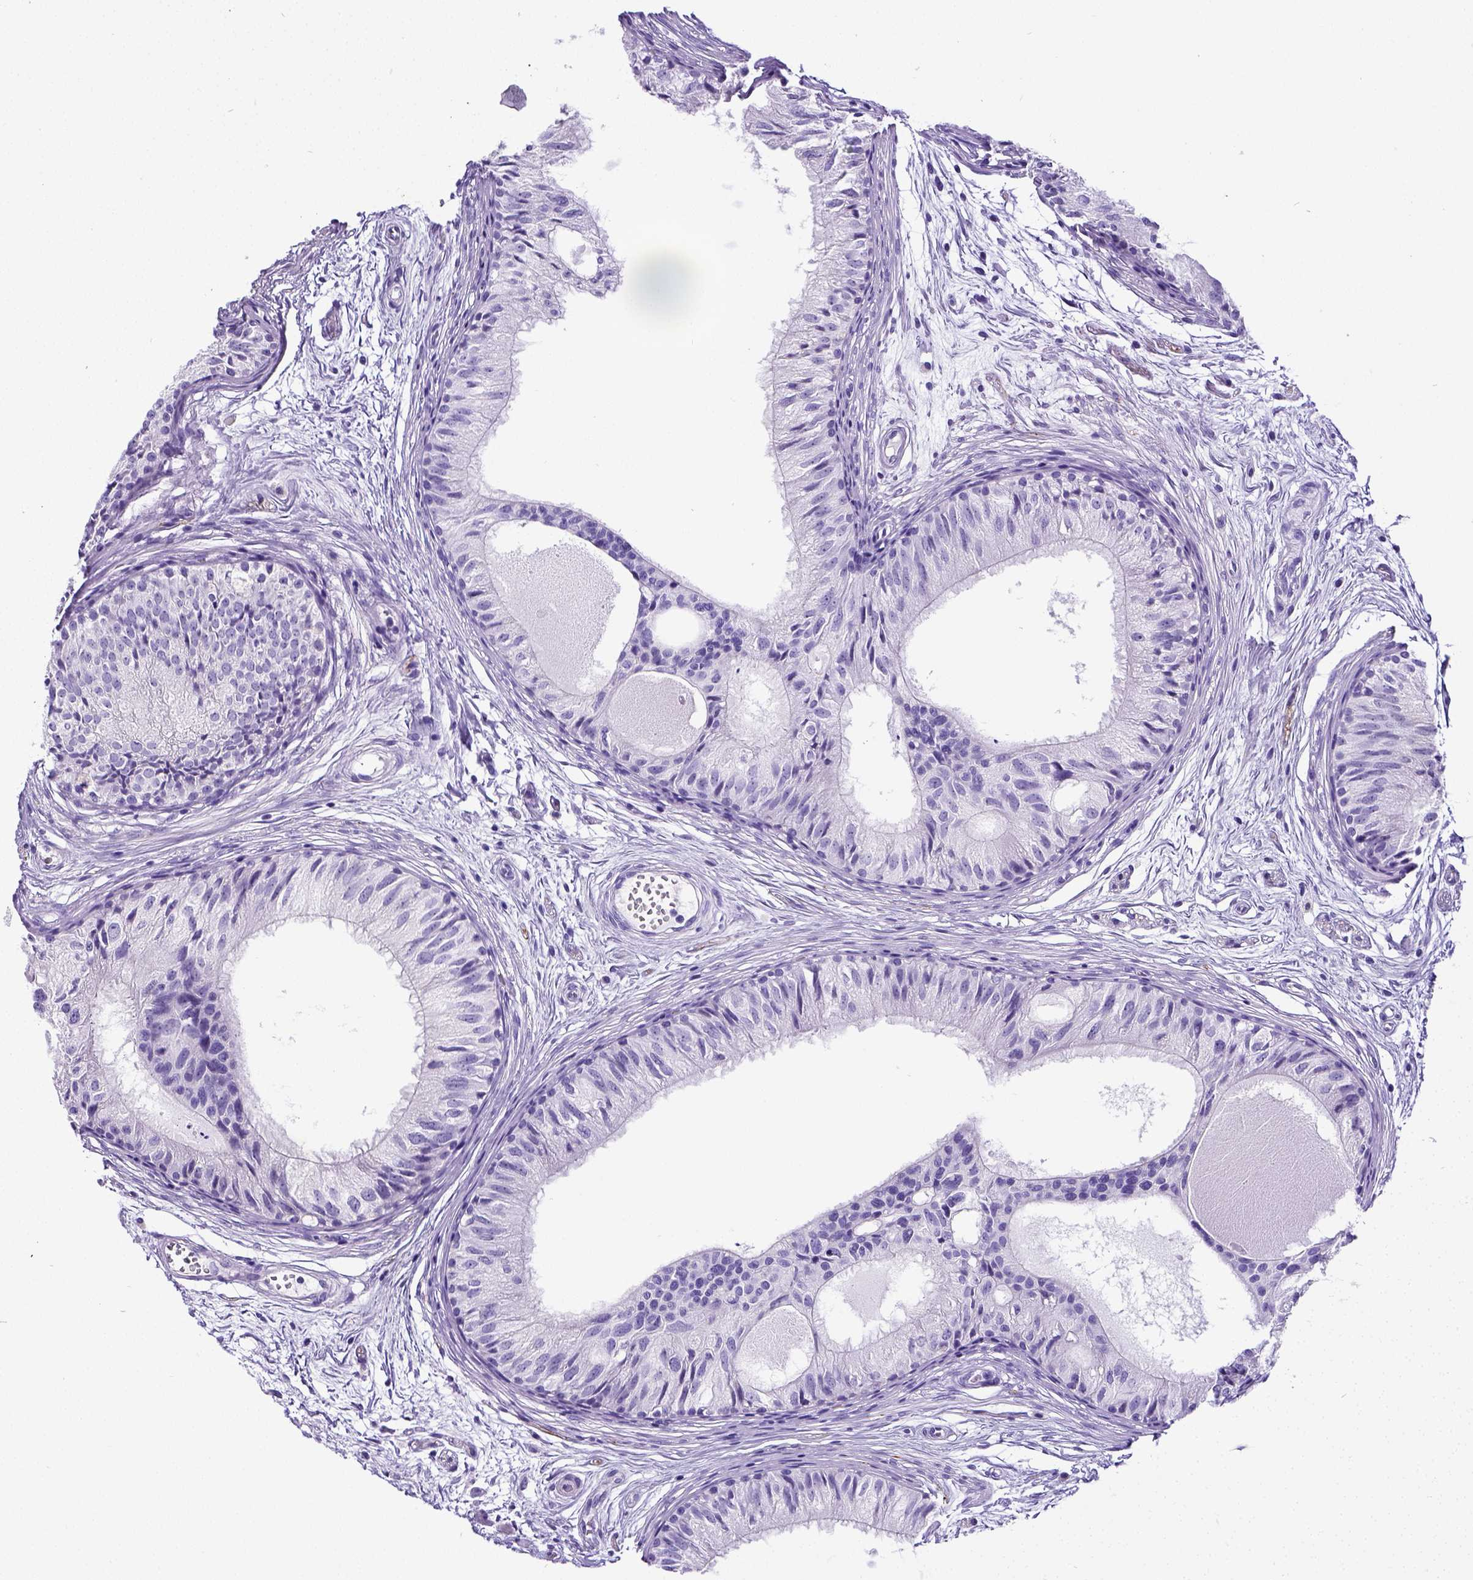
{"staining": {"intensity": "negative", "quantity": "none", "location": "none"}, "tissue": "epididymis", "cell_type": "Glandular cells", "image_type": "normal", "snomed": [{"axis": "morphology", "description": "Normal tissue, NOS"}, {"axis": "topography", "description": "Epididymis"}], "caption": "A photomicrograph of epididymis stained for a protein reveals no brown staining in glandular cells. (DAB (3,3'-diaminobenzidine) immunohistochemistry, high magnification).", "gene": "SATB2", "patient": {"sex": "male", "age": 25}}